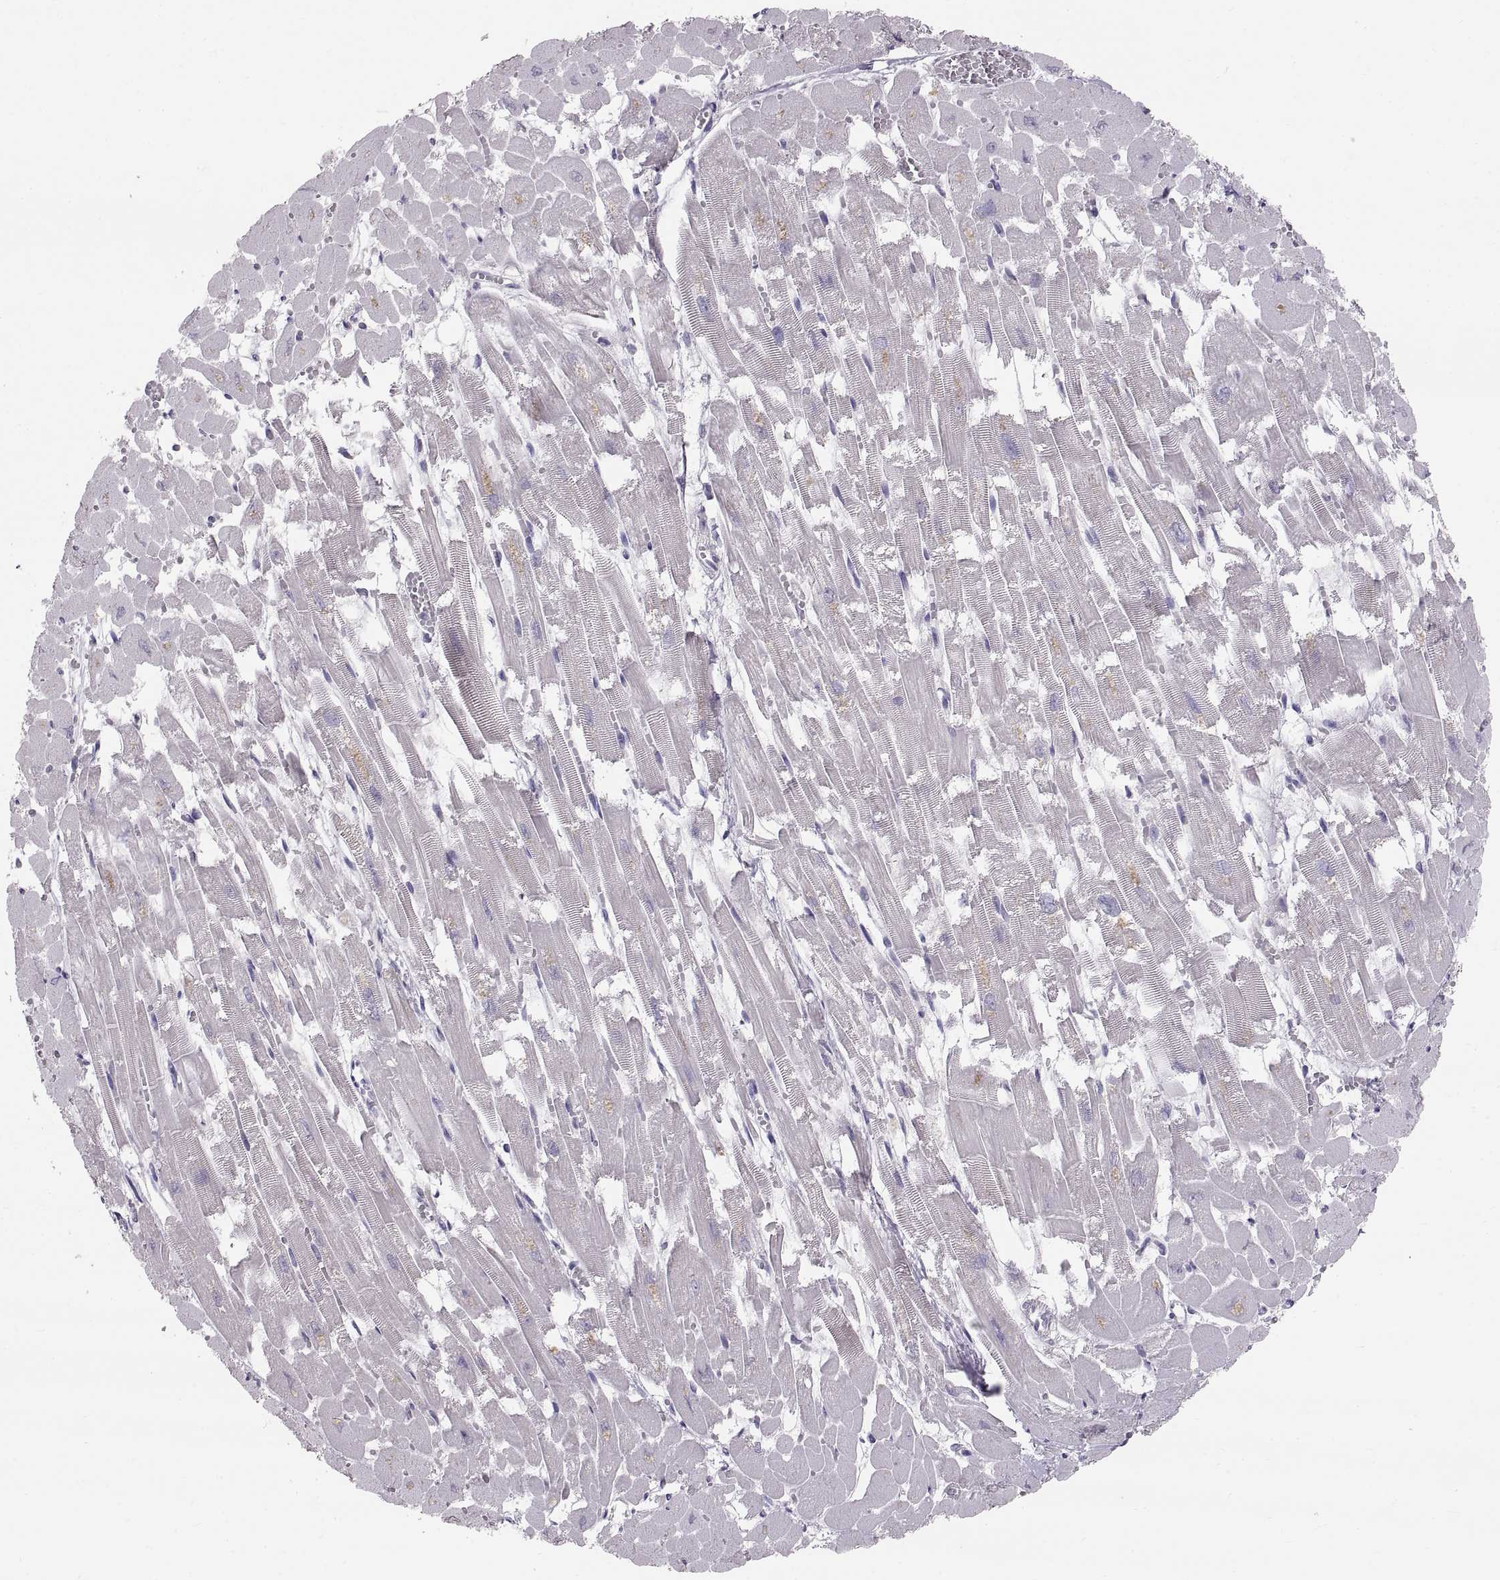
{"staining": {"intensity": "negative", "quantity": "none", "location": "none"}, "tissue": "heart muscle", "cell_type": "Cardiomyocytes", "image_type": "normal", "snomed": [{"axis": "morphology", "description": "Normal tissue, NOS"}, {"axis": "topography", "description": "Heart"}], "caption": "Immunohistochemistry (IHC) of normal human heart muscle demonstrates no expression in cardiomyocytes.", "gene": "WBP2NL", "patient": {"sex": "female", "age": 52}}